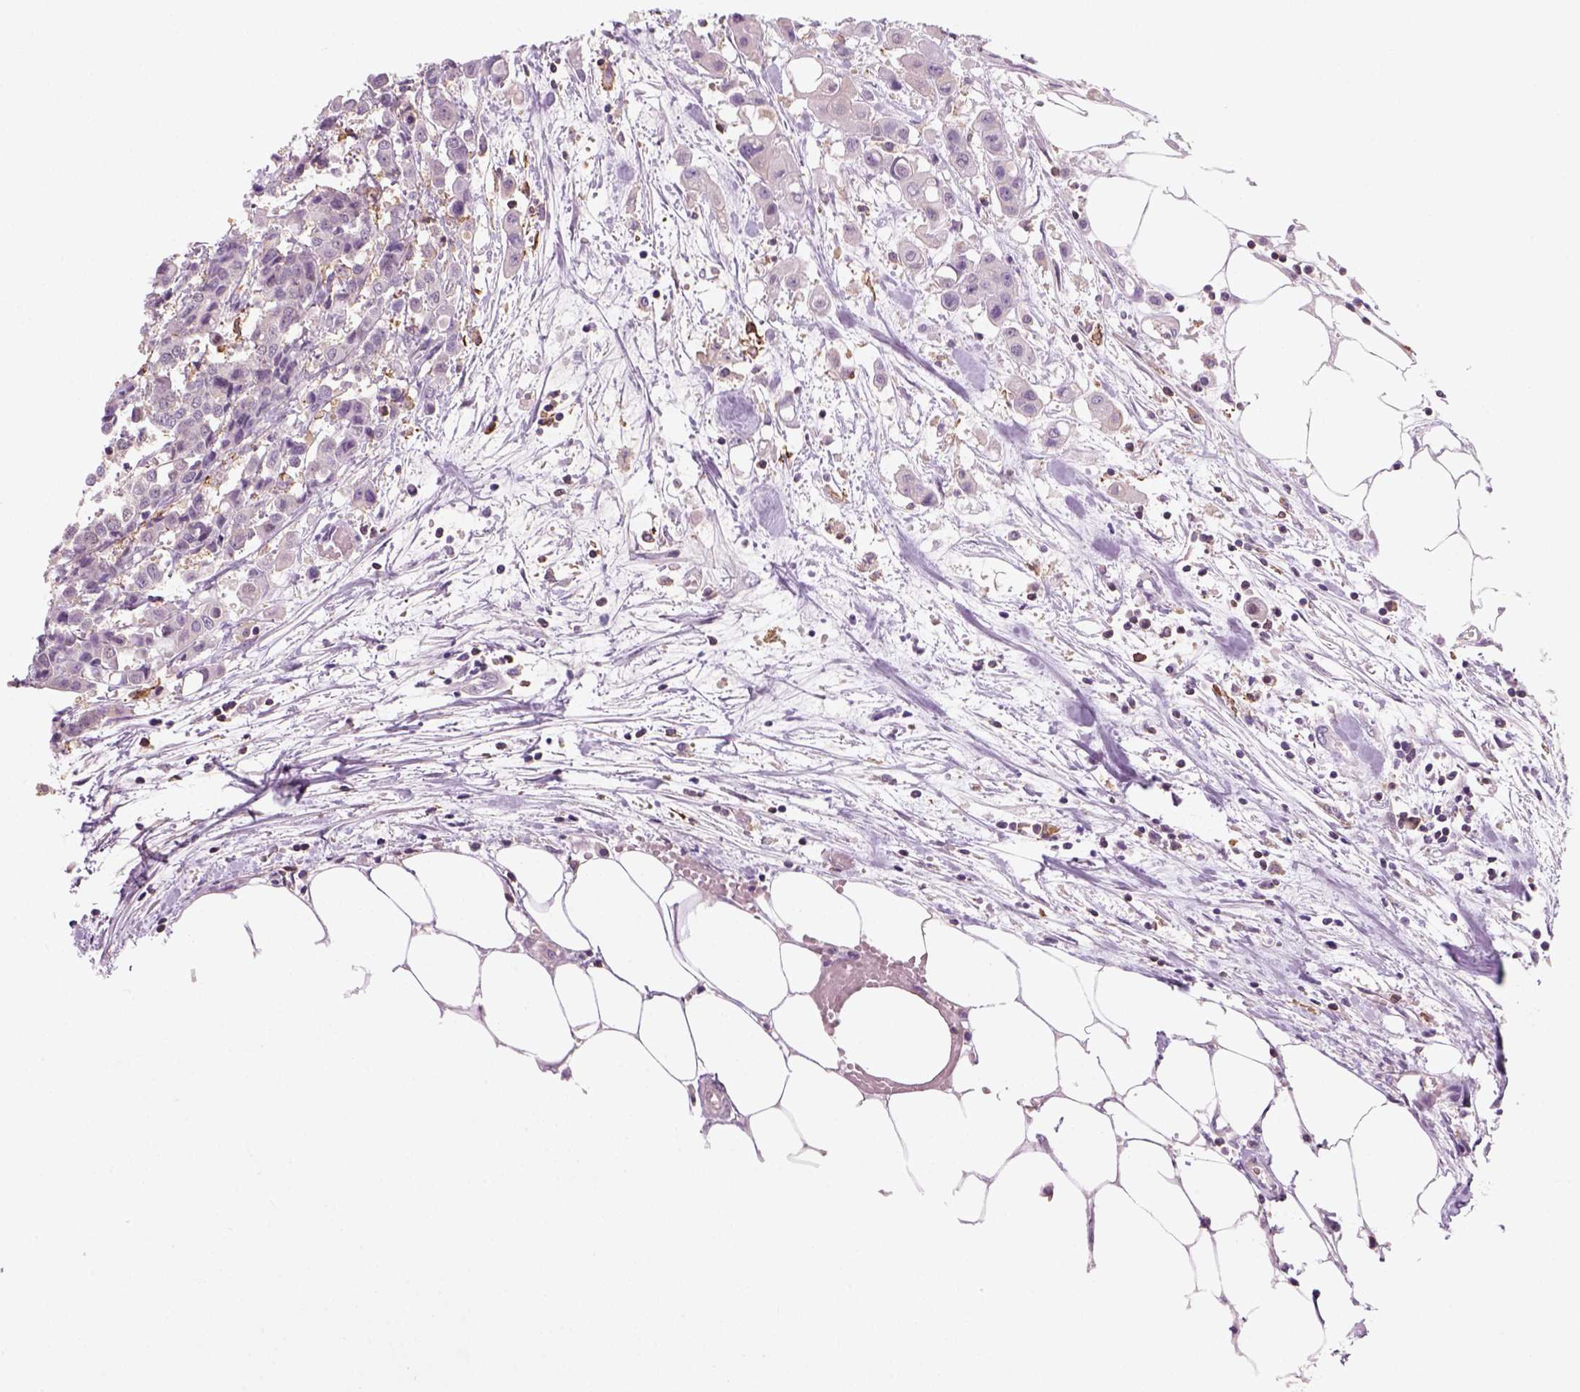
{"staining": {"intensity": "negative", "quantity": "none", "location": "none"}, "tissue": "carcinoid", "cell_type": "Tumor cells", "image_type": "cancer", "snomed": [{"axis": "morphology", "description": "Carcinoid, malignant, NOS"}, {"axis": "topography", "description": "Colon"}], "caption": "Tumor cells show no significant positivity in carcinoid (malignant).", "gene": "GOT1", "patient": {"sex": "male", "age": 81}}